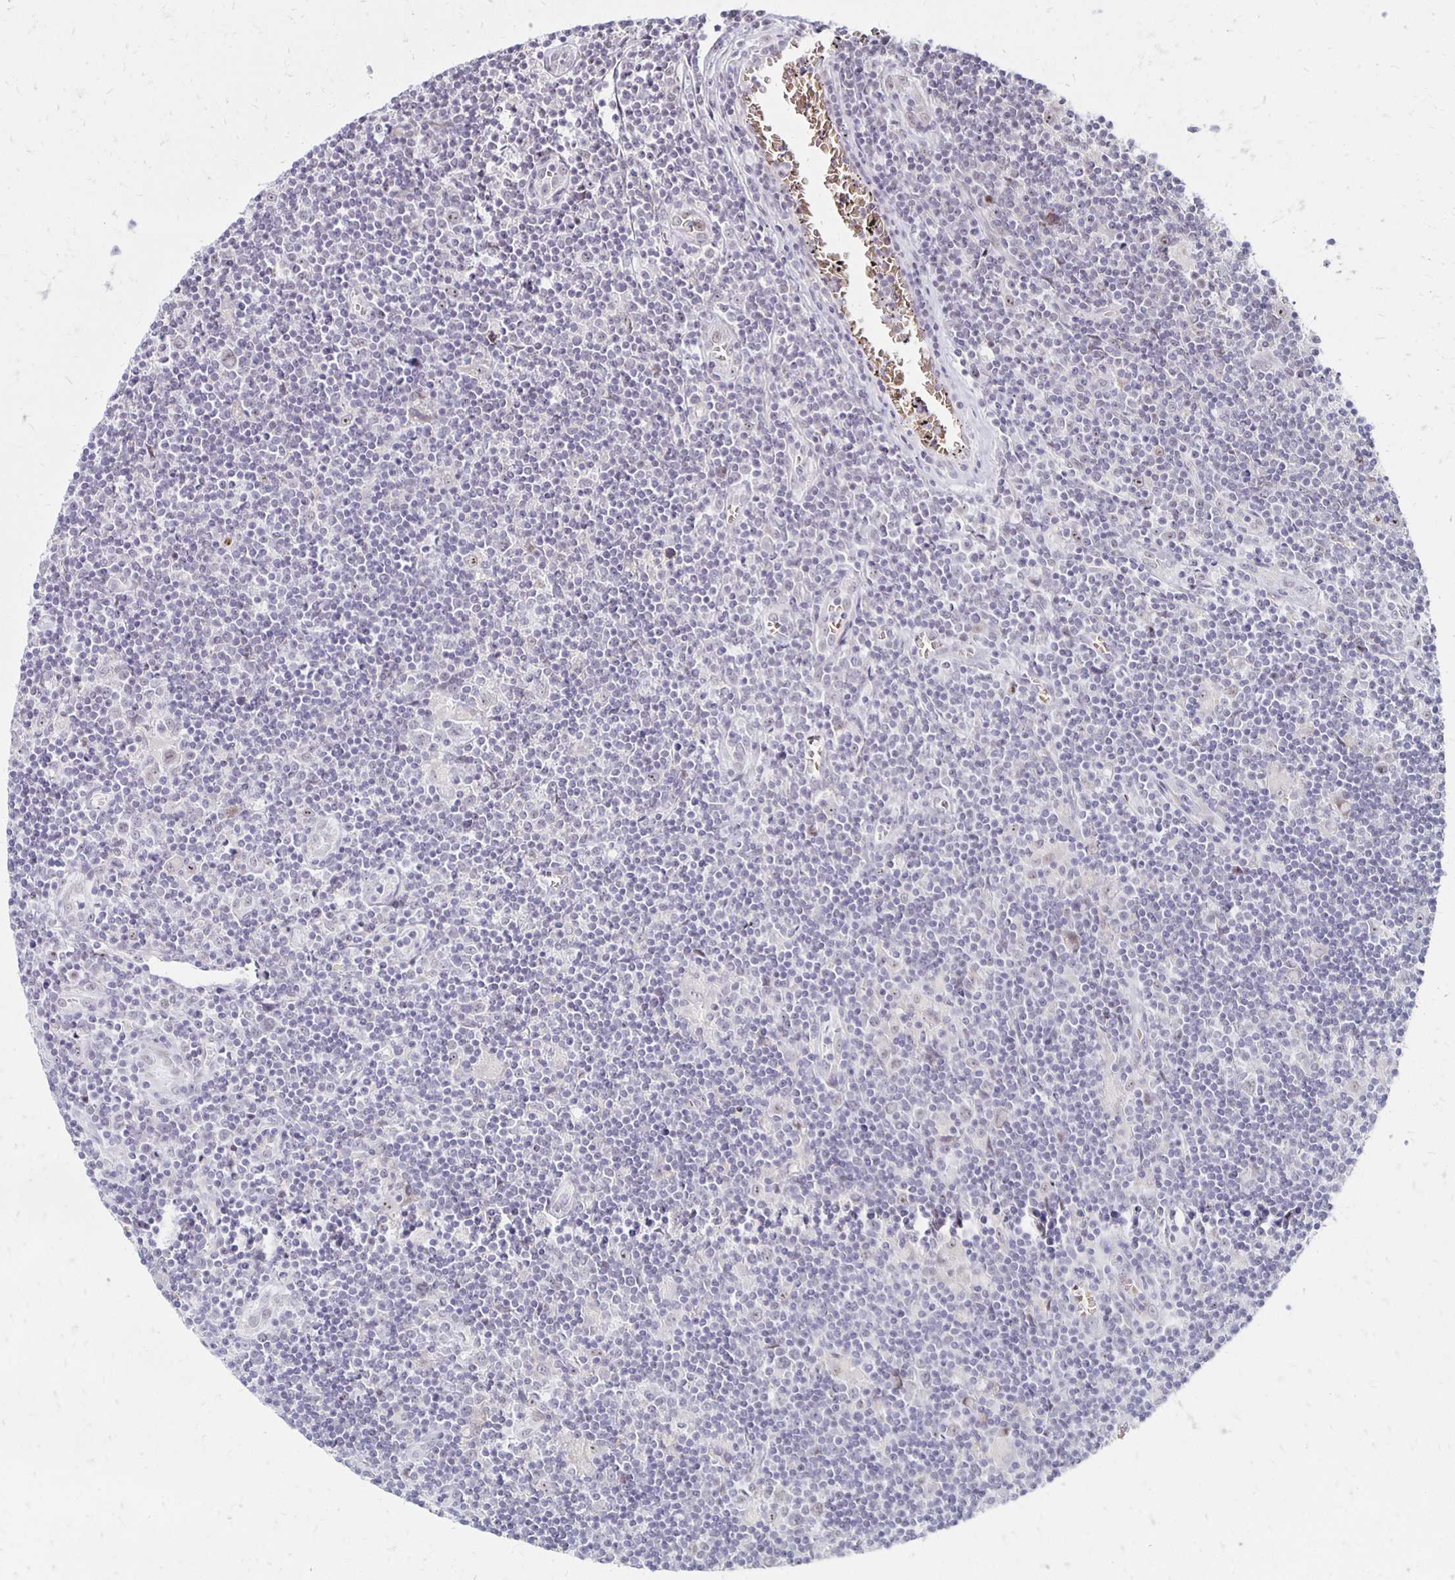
{"staining": {"intensity": "negative", "quantity": "none", "location": "none"}, "tissue": "lymphoma", "cell_type": "Tumor cells", "image_type": "cancer", "snomed": [{"axis": "morphology", "description": "Hodgkin's disease, NOS"}, {"axis": "topography", "description": "Lymph node"}], "caption": "Immunohistochemistry (IHC) of human lymphoma reveals no expression in tumor cells.", "gene": "DAGLA", "patient": {"sex": "male", "age": 40}}